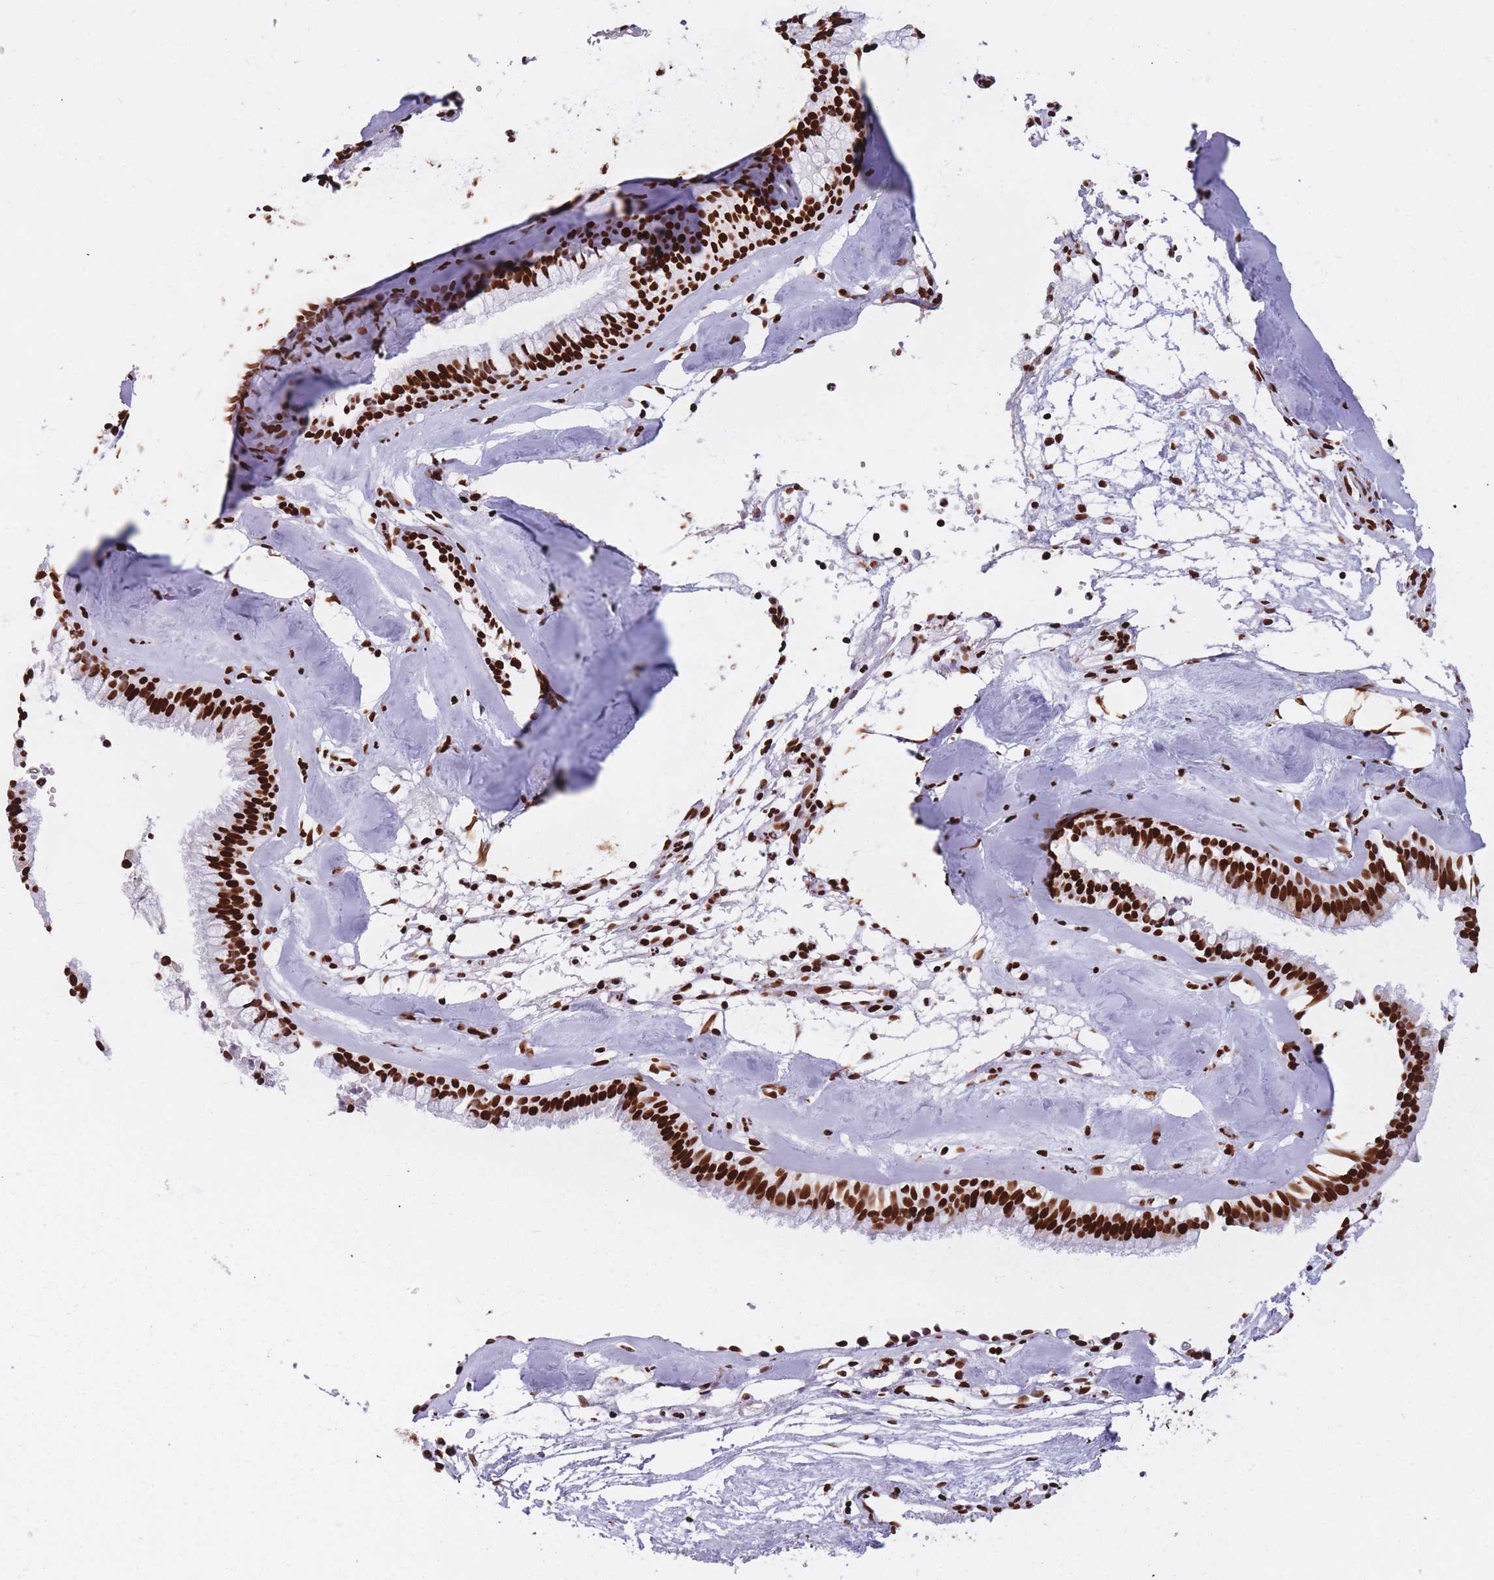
{"staining": {"intensity": "strong", "quantity": ">75%", "location": "nuclear"}, "tissue": "nasopharynx", "cell_type": "Respiratory epithelial cells", "image_type": "normal", "snomed": [{"axis": "morphology", "description": "Normal tissue, NOS"}, {"axis": "topography", "description": "Nasopharynx"}], "caption": "High-power microscopy captured an immunohistochemistry micrograph of unremarkable nasopharynx, revealing strong nuclear expression in approximately >75% of respiratory epithelial cells. (Stains: DAB (3,3'-diaminobenzidine) in brown, nuclei in blue, Microscopy: brightfield microscopy at high magnification).", "gene": "HNRNPUL1", "patient": {"sex": "male", "age": 65}}